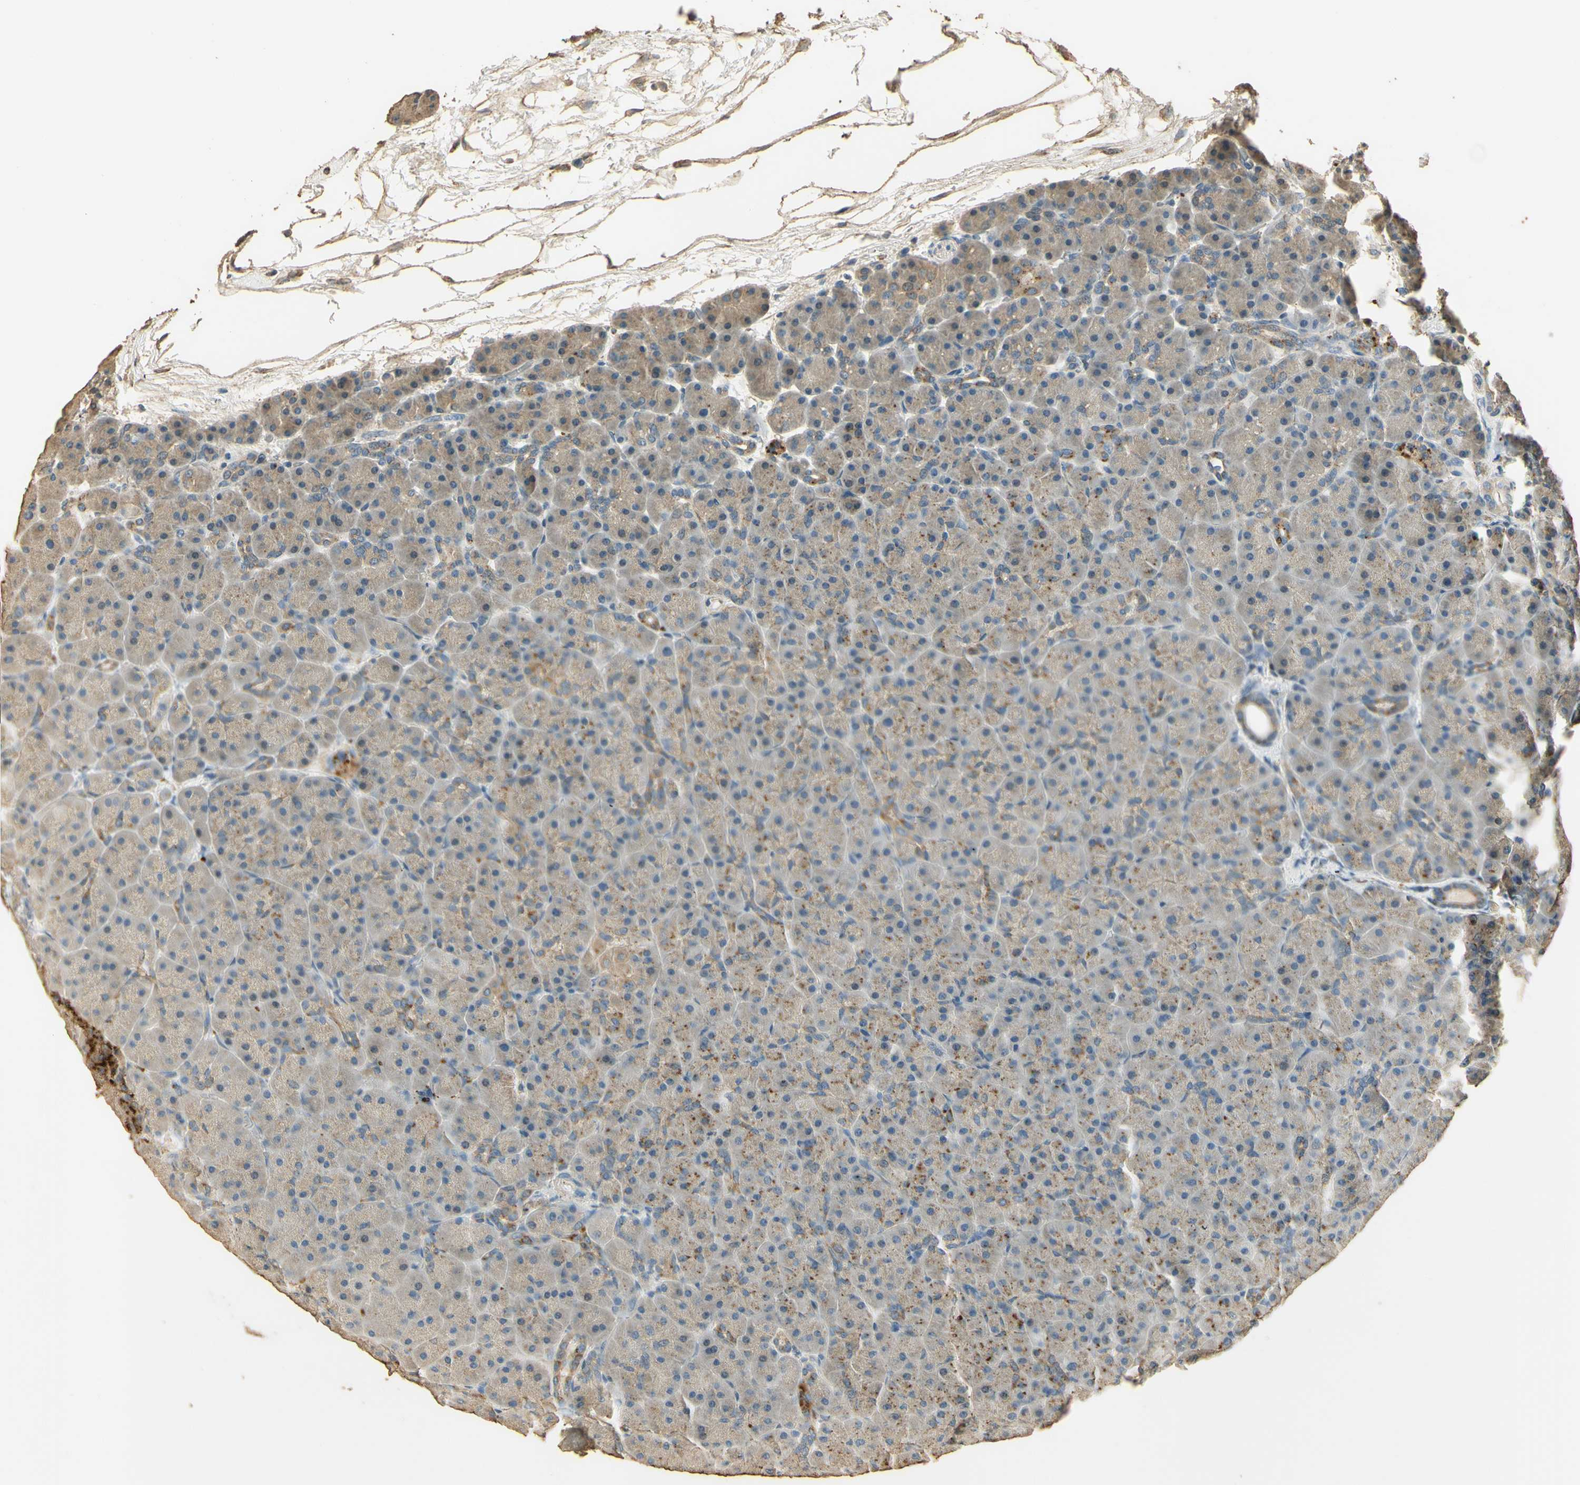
{"staining": {"intensity": "moderate", "quantity": "25%-75%", "location": "cytoplasmic/membranous"}, "tissue": "pancreas", "cell_type": "Exocrine glandular cells", "image_type": "normal", "snomed": [{"axis": "morphology", "description": "Normal tissue, NOS"}, {"axis": "topography", "description": "Pancreas"}], "caption": "This histopathology image reveals IHC staining of benign pancreas, with medium moderate cytoplasmic/membranous positivity in approximately 25%-75% of exocrine glandular cells.", "gene": "ARHGEF17", "patient": {"sex": "male", "age": 66}}